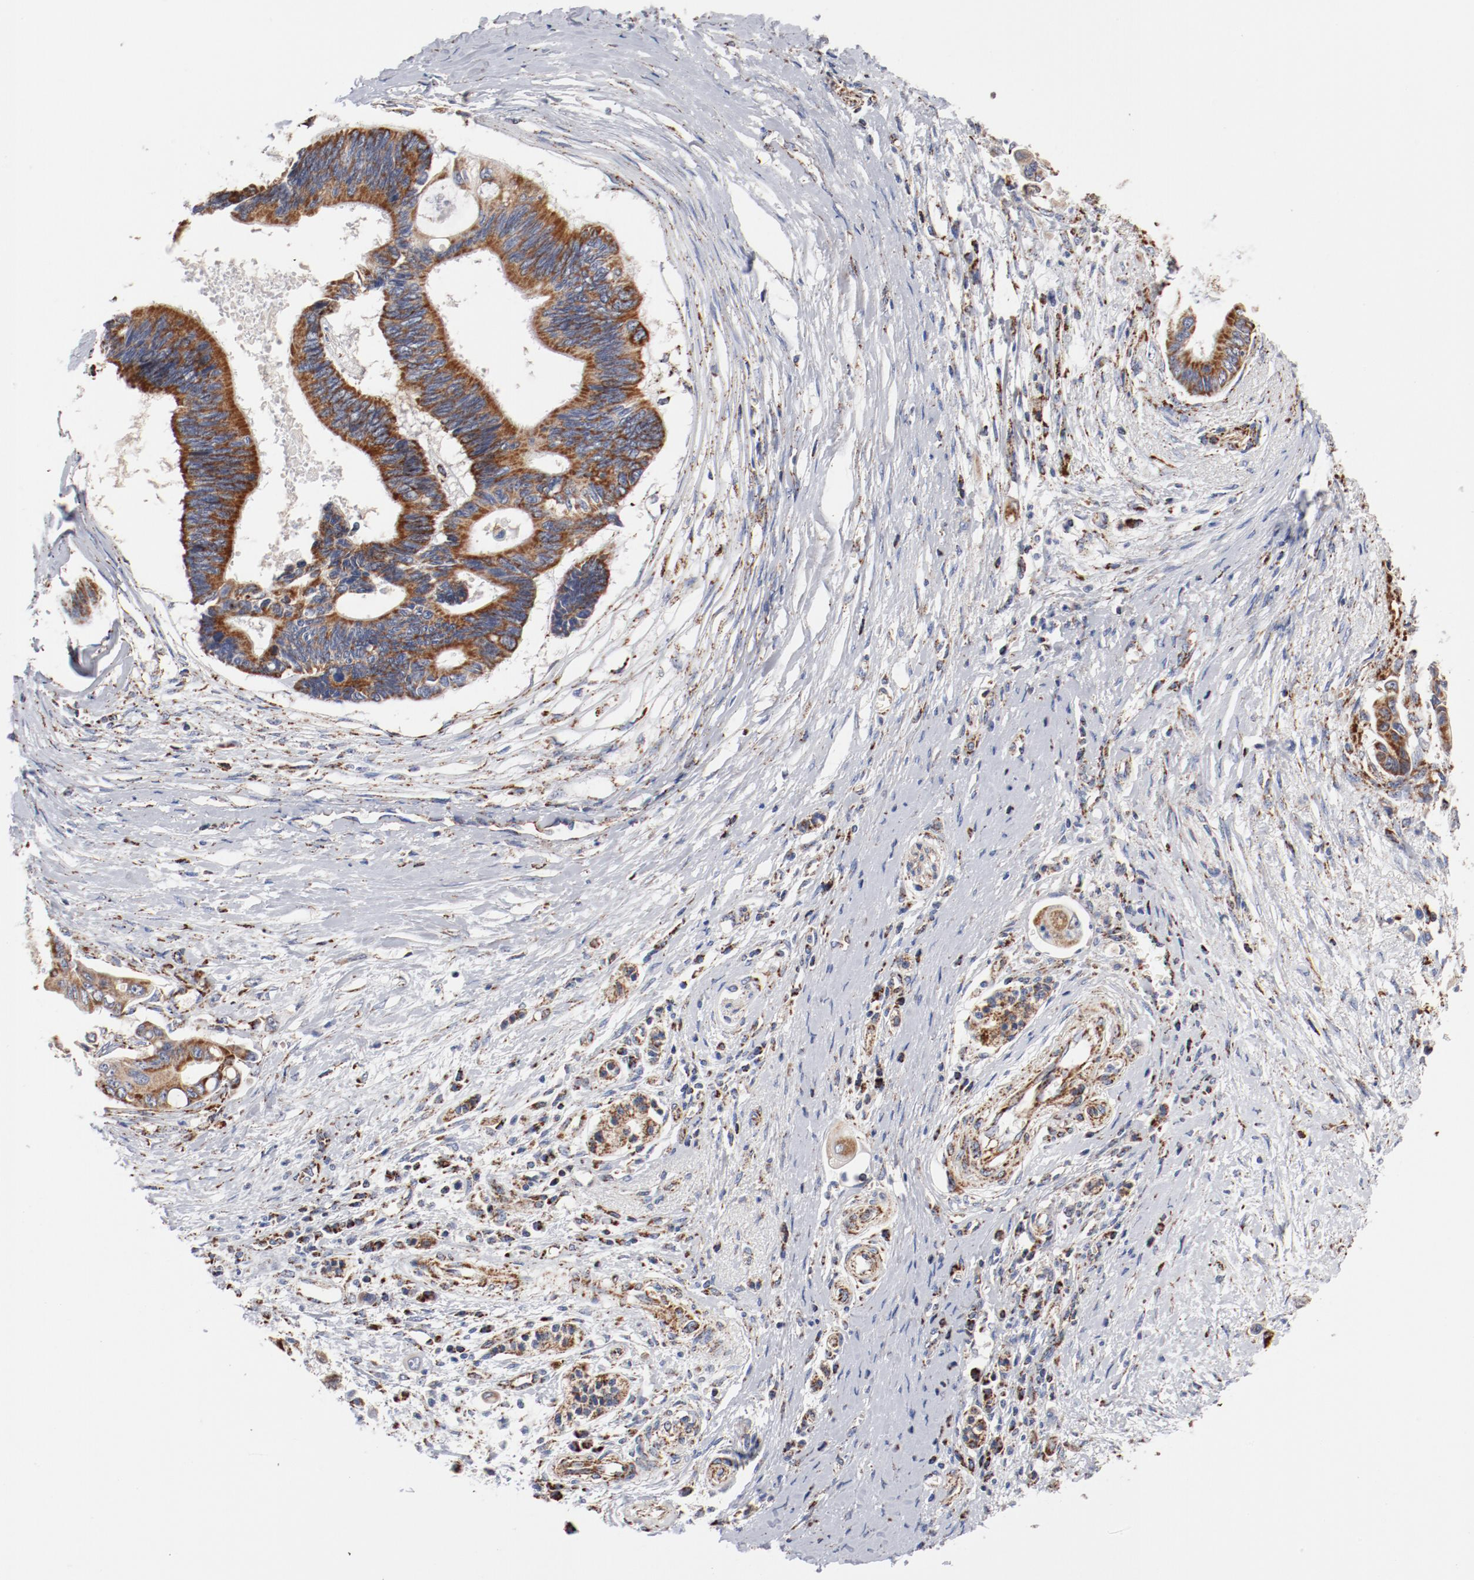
{"staining": {"intensity": "moderate", "quantity": ">75%", "location": "cytoplasmic/membranous"}, "tissue": "pancreatic cancer", "cell_type": "Tumor cells", "image_type": "cancer", "snomed": [{"axis": "morphology", "description": "Adenocarcinoma, NOS"}, {"axis": "topography", "description": "Pancreas"}], "caption": "Protein expression analysis of pancreatic cancer demonstrates moderate cytoplasmic/membranous positivity in approximately >75% of tumor cells. (DAB (3,3'-diaminobenzidine) IHC, brown staining for protein, blue staining for nuclei).", "gene": "NDUFV2", "patient": {"sex": "female", "age": 70}}